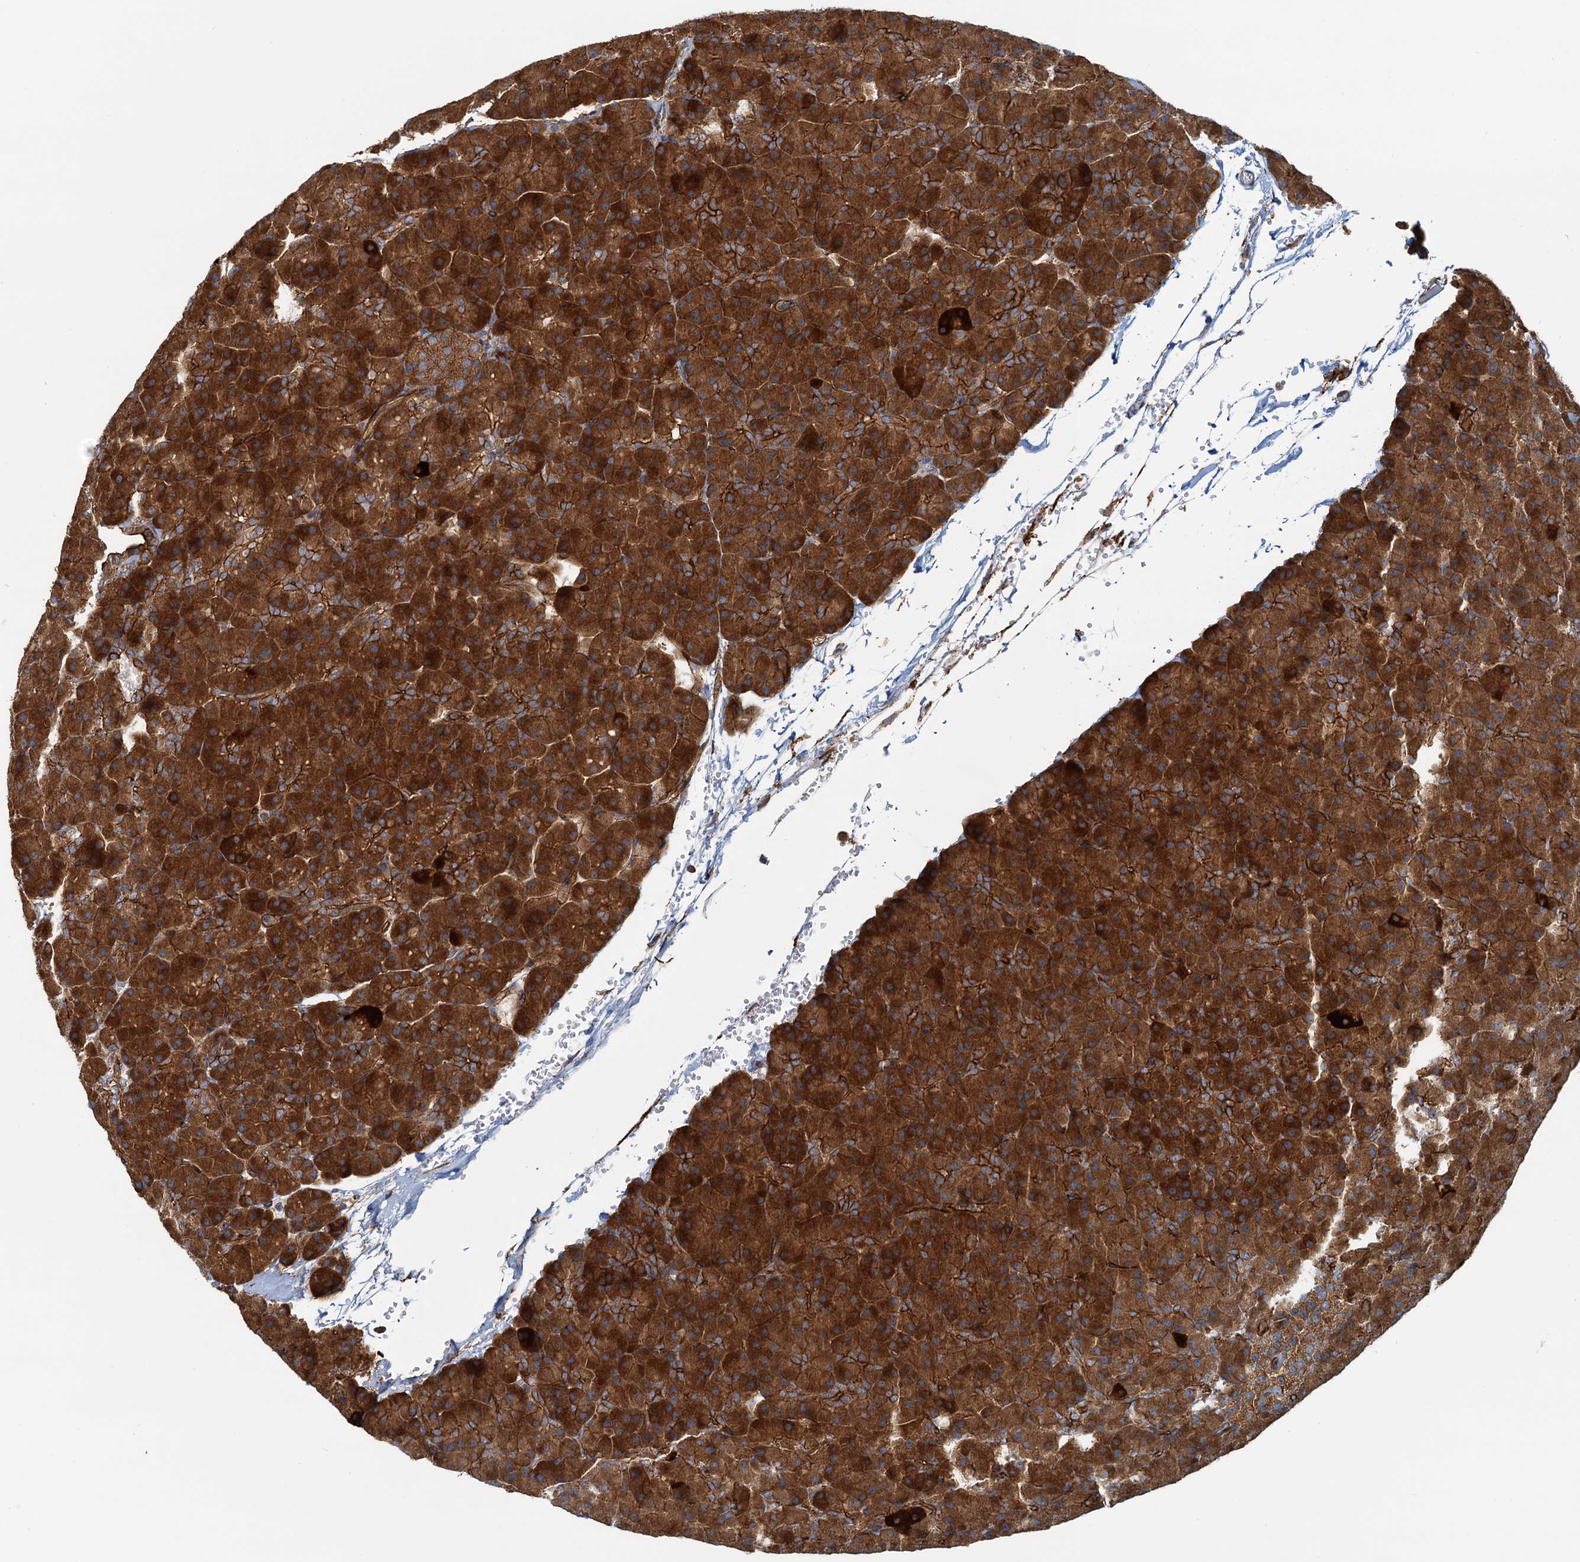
{"staining": {"intensity": "strong", "quantity": ">75%", "location": "cytoplasmic/membranous"}, "tissue": "pancreas", "cell_type": "Exocrine glandular cells", "image_type": "normal", "snomed": [{"axis": "morphology", "description": "Normal tissue, NOS"}, {"axis": "topography", "description": "Pancreas"}], "caption": "This is a micrograph of immunohistochemistry staining of unremarkable pancreas, which shows strong staining in the cytoplasmic/membranous of exocrine glandular cells.", "gene": "NIPAL3", "patient": {"sex": "male", "age": 36}}